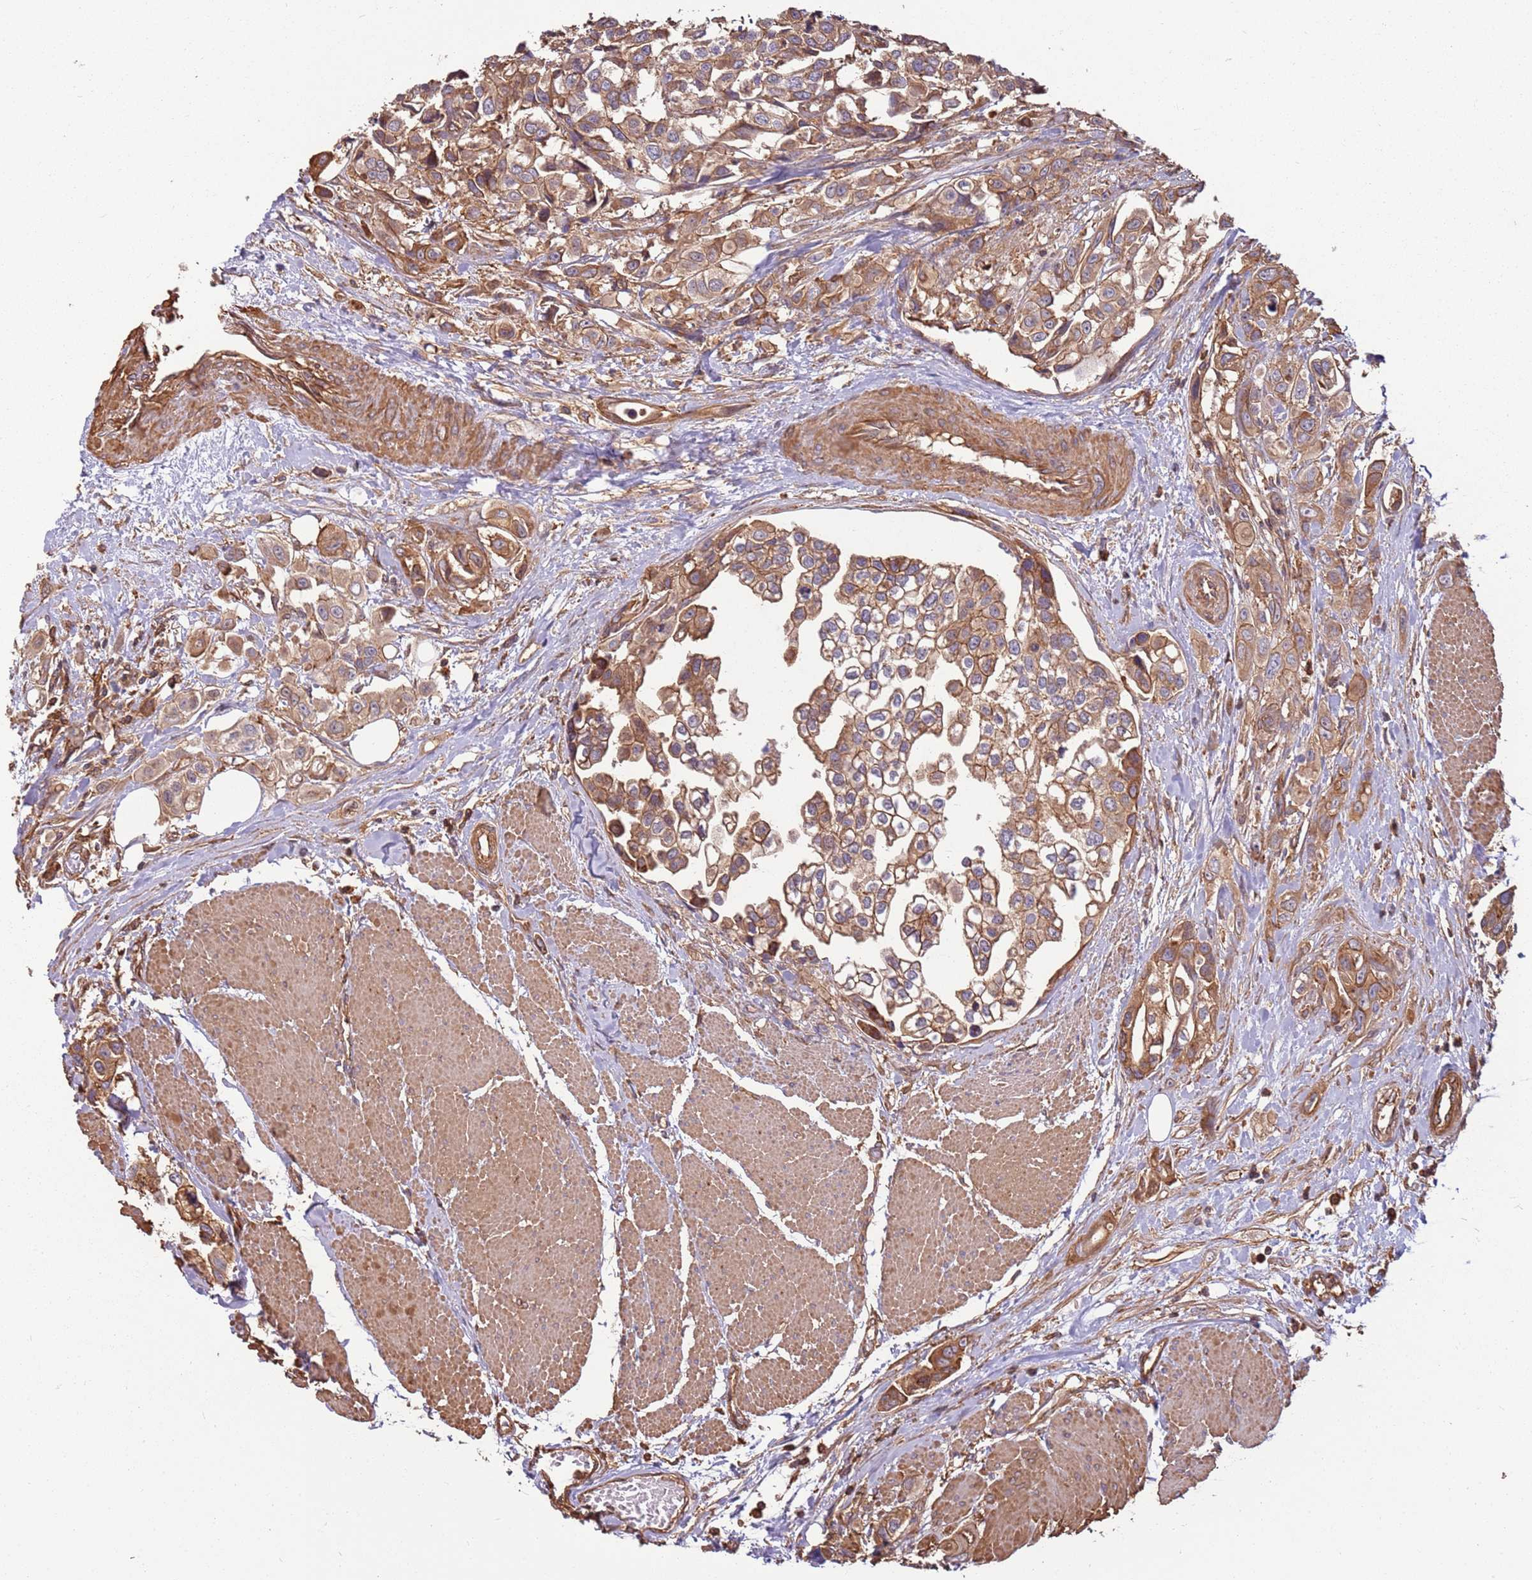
{"staining": {"intensity": "moderate", "quantity": ">75%", "location": "cytoplasmic/membranous"}, "tissue": "urothelial cancer", "cell_type": "Tumor cells", "image_type": "cancer", "snomed": [{"axis": "morphology", "description": "Urothelial carcinoma, High grade"}, {"axis": "topography", "description": "Urinary bladder"}], "caption": "Brown immunohistochemical staining in urothelial cancer shows moderate cytoplasmic/membranous positivity in about >75% of tumor cells. (brown staining indicates protein expression, while blue staining denotes nuclei).", "gene": "ACVR2A", "patient": {"sex": "male", "age": 67}}